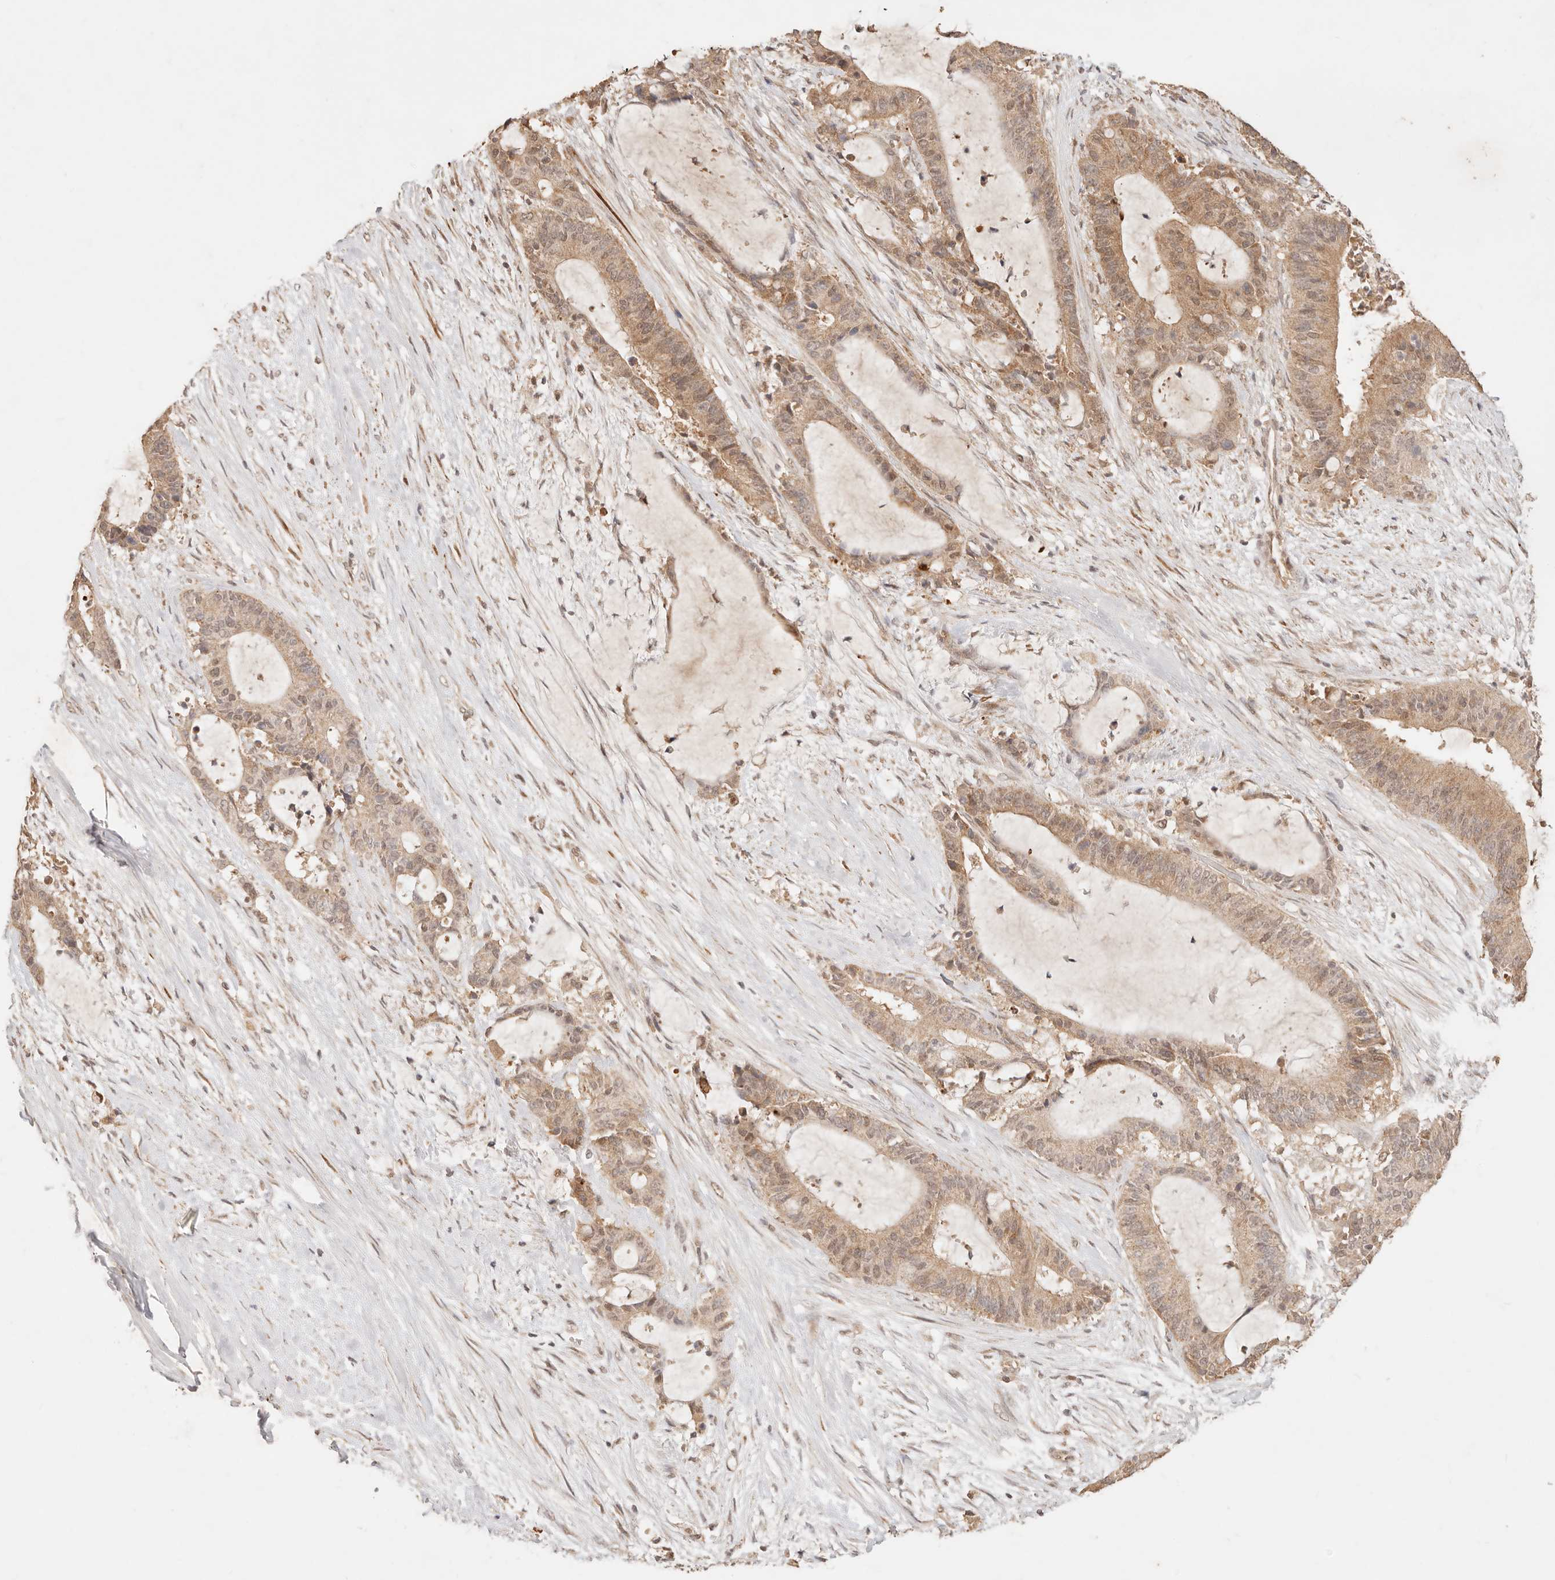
{"staining": {"intensity": "moderate", "quantity": ">75%", "location": "cytoplasmic/membranous,nuclear"}, "tissue": "liver cancer", "cell_type": "Tumor cells", "image_type": "cancer", "snomed": [{"axis": "morphology", "description": "Normal tissue, NOS"}, {"axis": "morphology", "description": "Cholangiocarcinoma"}, {"axis": "topography", "description": "Liver"}, {"axis": "topography", "description": "Peripheral nerve tissue"}], "caption": "Tumor cells demonstrate medium levels of moderate cytoplasmic/membranous and nuclear positivity in about >75% of cells in cholangiocarcinoma (liver).", "gene": "TRIM11", "patient": {"sex": "female", "age": 73}}